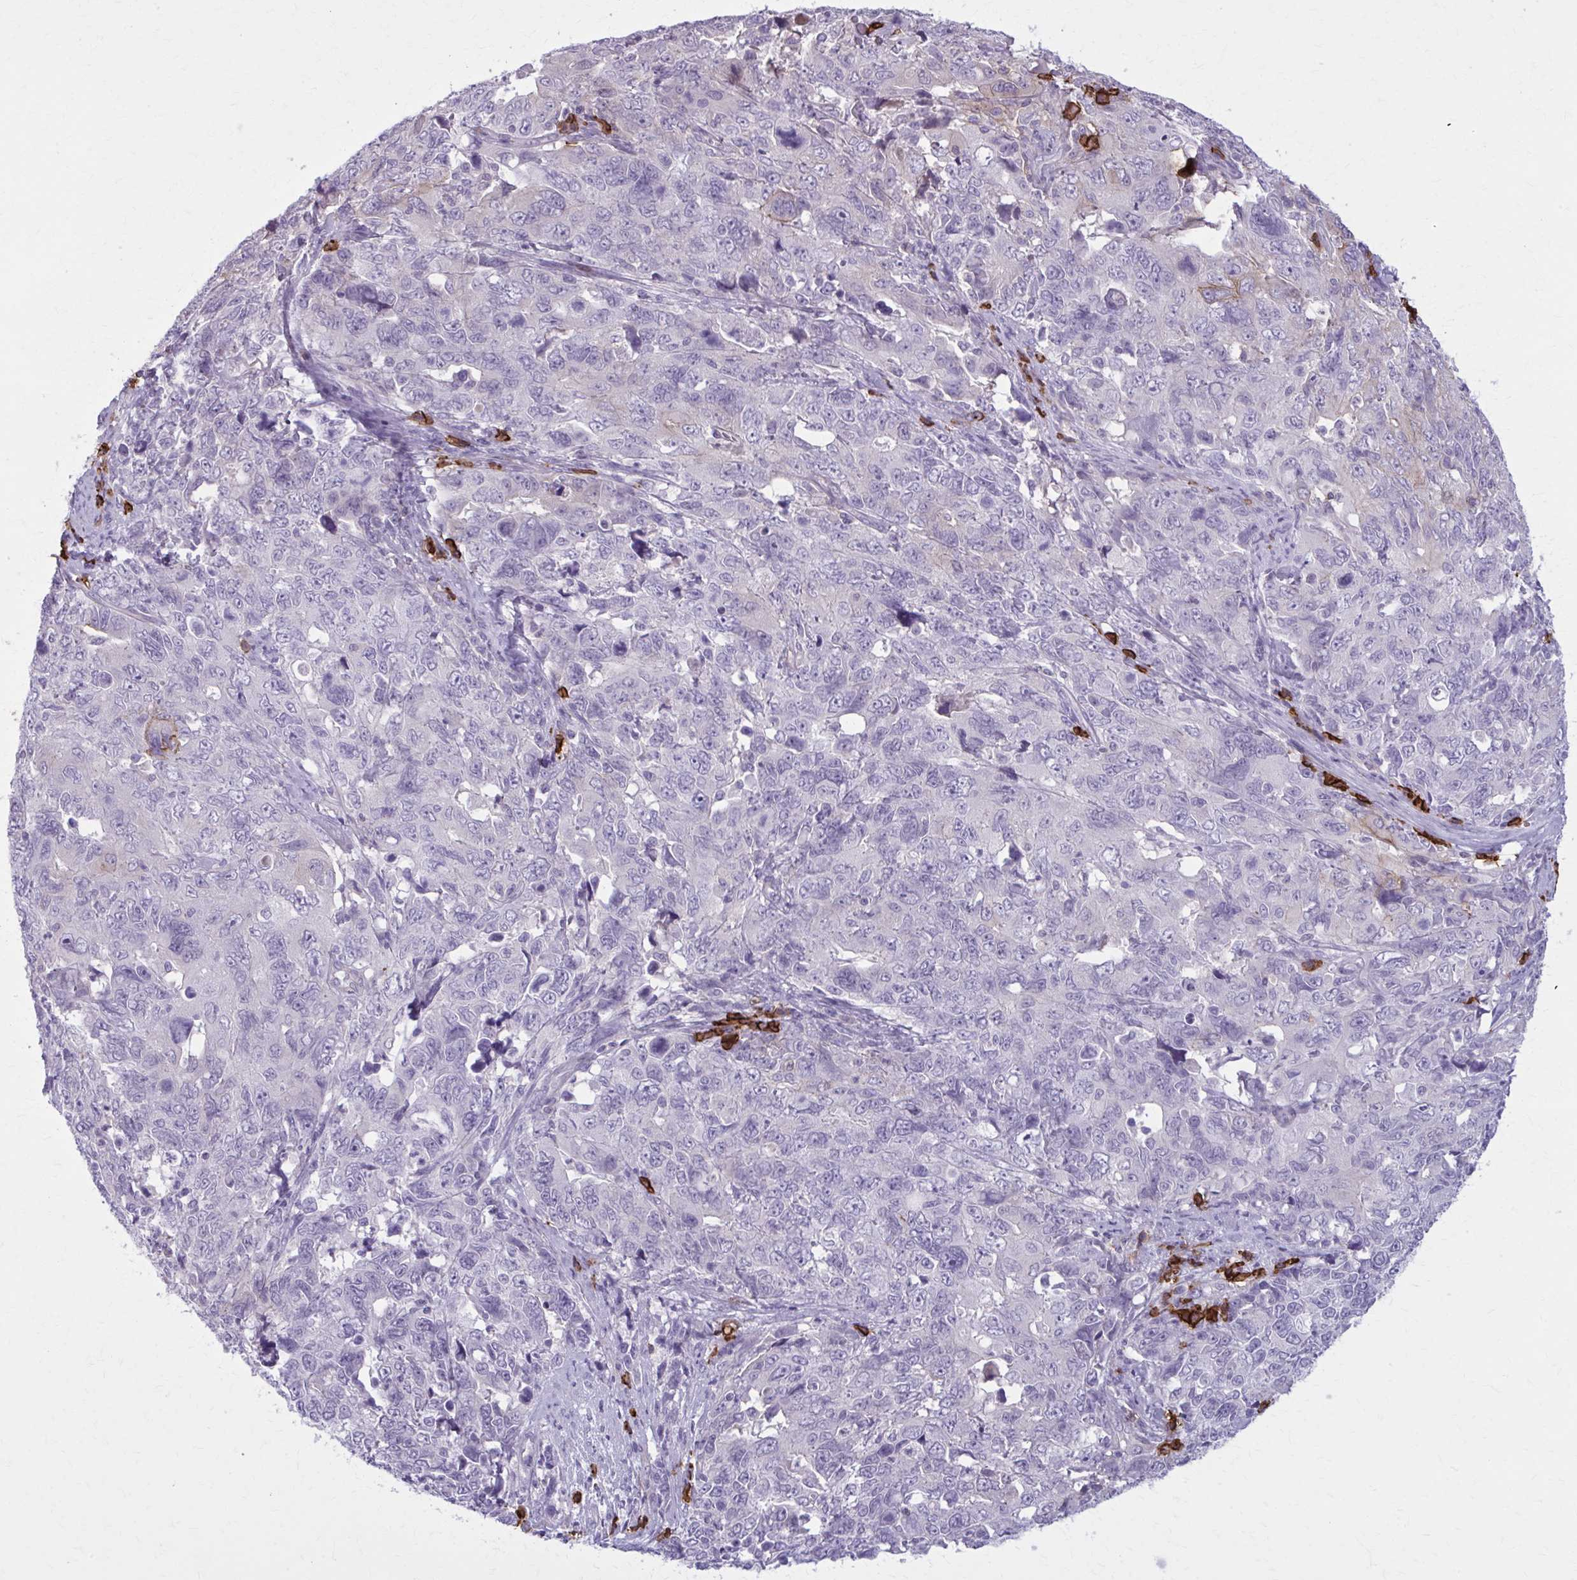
{"staining": {"intensity": "negative", "quantity": "none", "location": "none"}, "tissue": "cervical cancer", "cell_type": "Tumor cells", "image_type": "cancer", "snomed": [{"axis": "morphology", "description": "Adenocarcinoma, NOS"}, {"axis": "topography", "description": "Cervix"}], "caption": "Human cervical adenocarcinoma stained for a protein using immunohistochemistry demonstrates no positivity in tumor cells.", "gene": "CD38", "patient": {"sex": "female", "age": 63}}